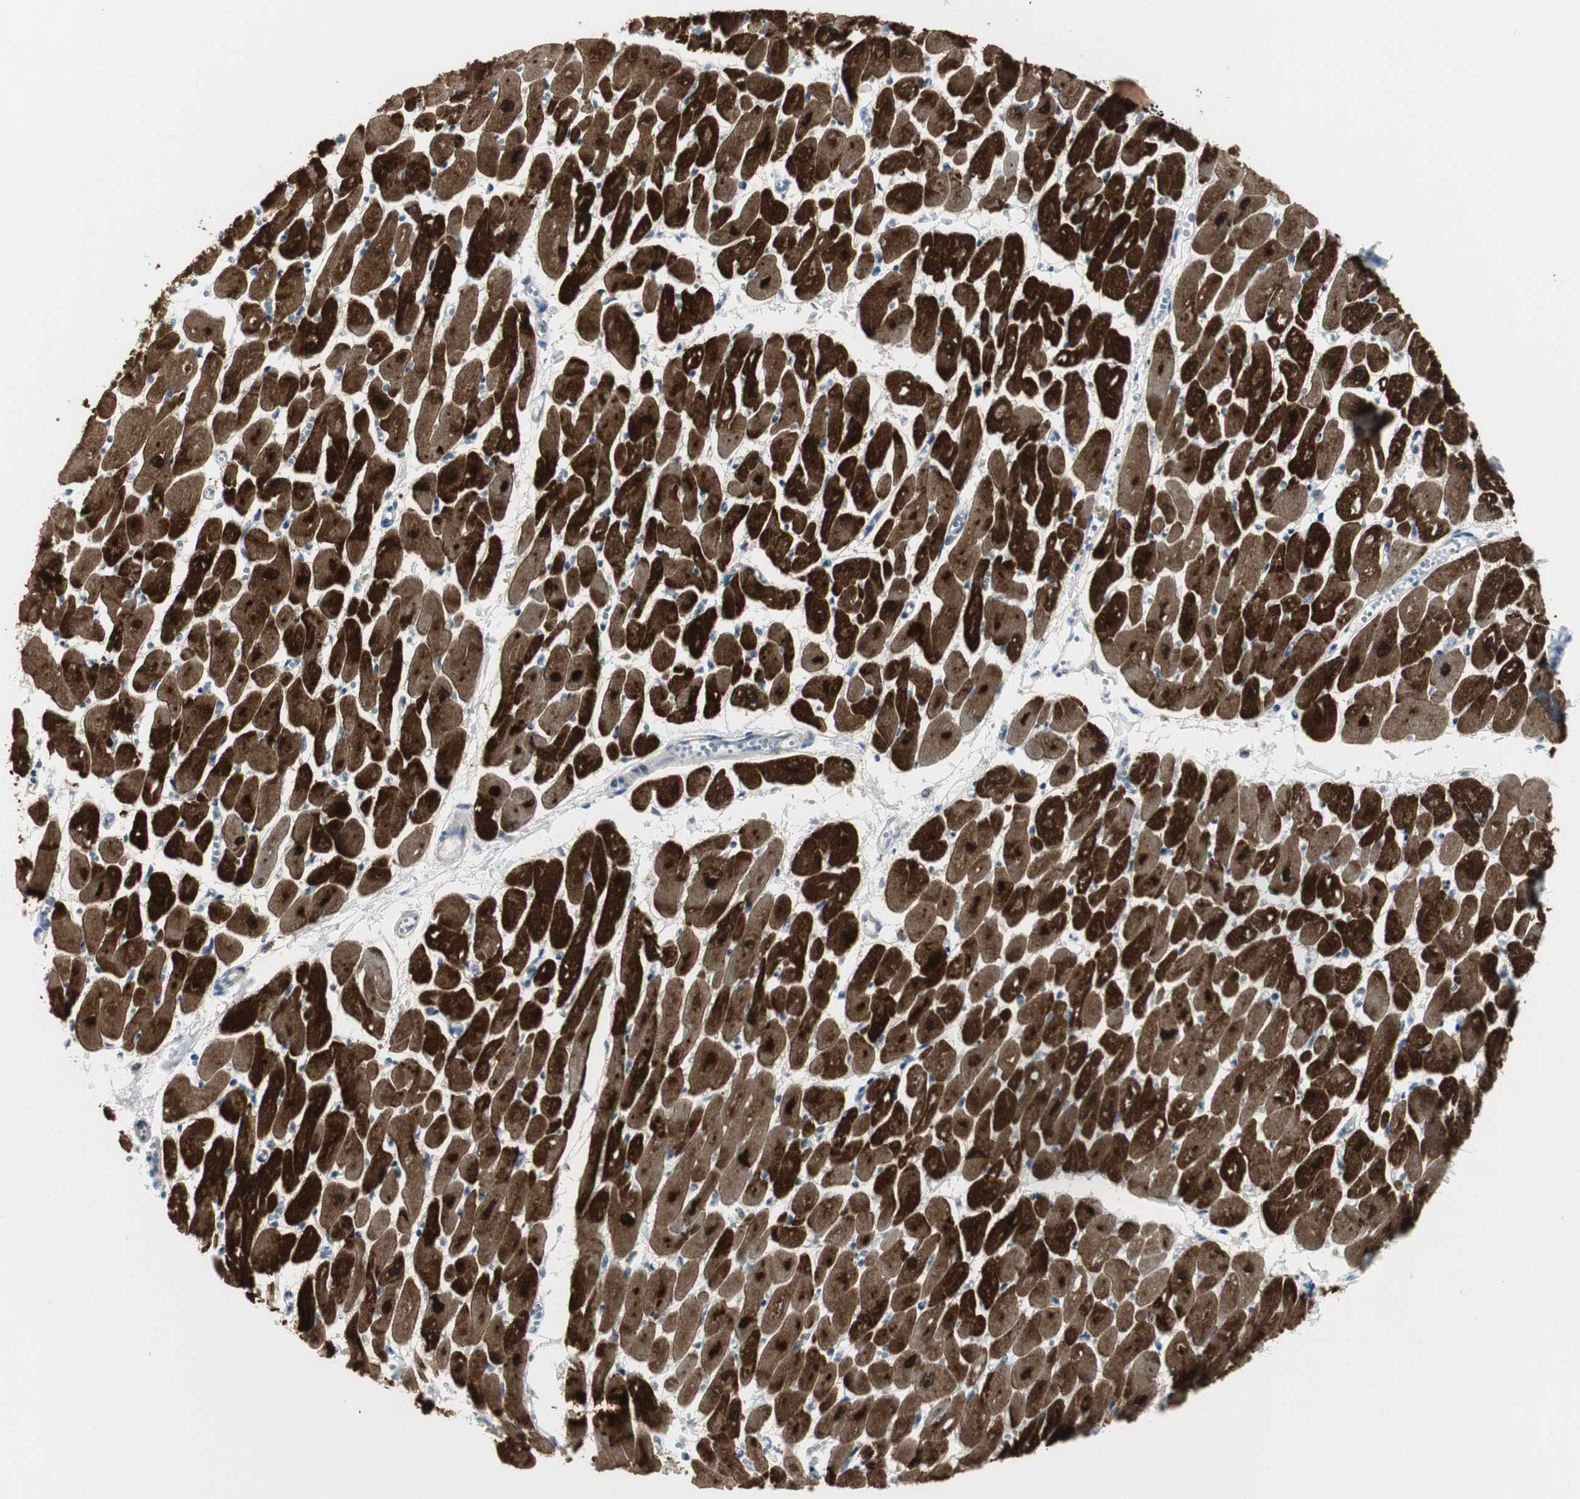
{"staining": {"intensity": "strong", "quantity": ">75%", "location": "cytoplasmic/membranous,nuclear"}, "tissue": "heart muscle", "cell_type": "Cardiomyocytes", "image_type": "normal", "snomed": [{"axis": "morphology", "description": "Normal tissue, NOS"}, {"axis": "topography", "description": "Heart"}], "caption": "Immunohistochemical staining of unremarkable human heart muscle displays high levels of strong cytoplasmic/membranous,nuclear staining in about >75% of cardiomyocytes.", "gene": "FHL2", "patient": {"sex": "female", "age": 54}}